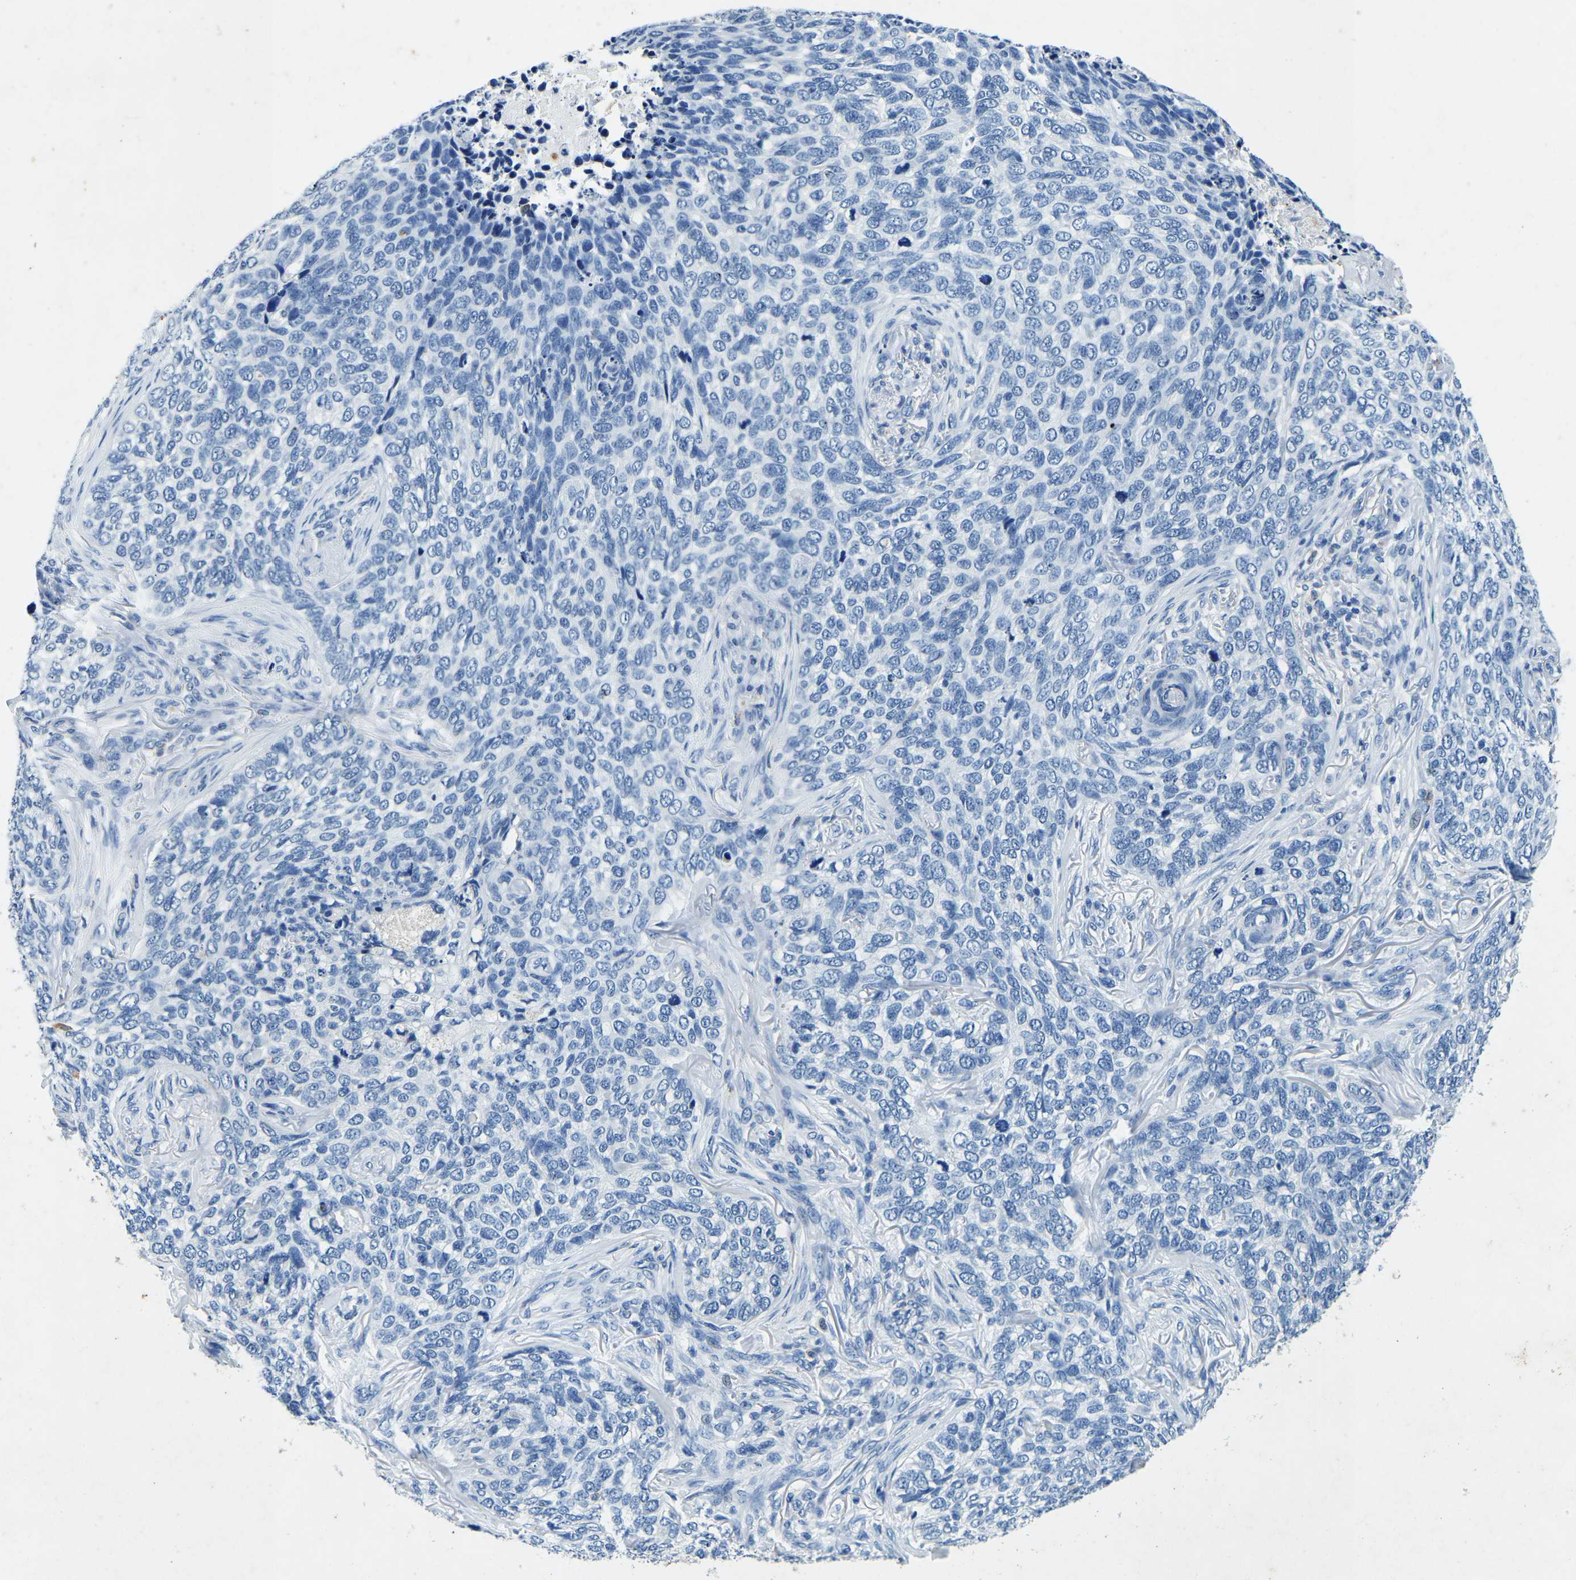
{"staining": {"intensity": "negative", "quantity": "none", "location": "none"}, "tissue": "skin cancer", "cell_type": "Tumor cells", "image_type": "cancer", "snomed": [{"axis": "morphology", "description": "Basal cell carcinoma"}, {"axis": "topography", "description": "Skin"}], "caption": "Tumor cells show no significant expression in basal cell carcinoma (skin).", "gene": "UBN2", "patient": {"sex": "female", "age": 64}}